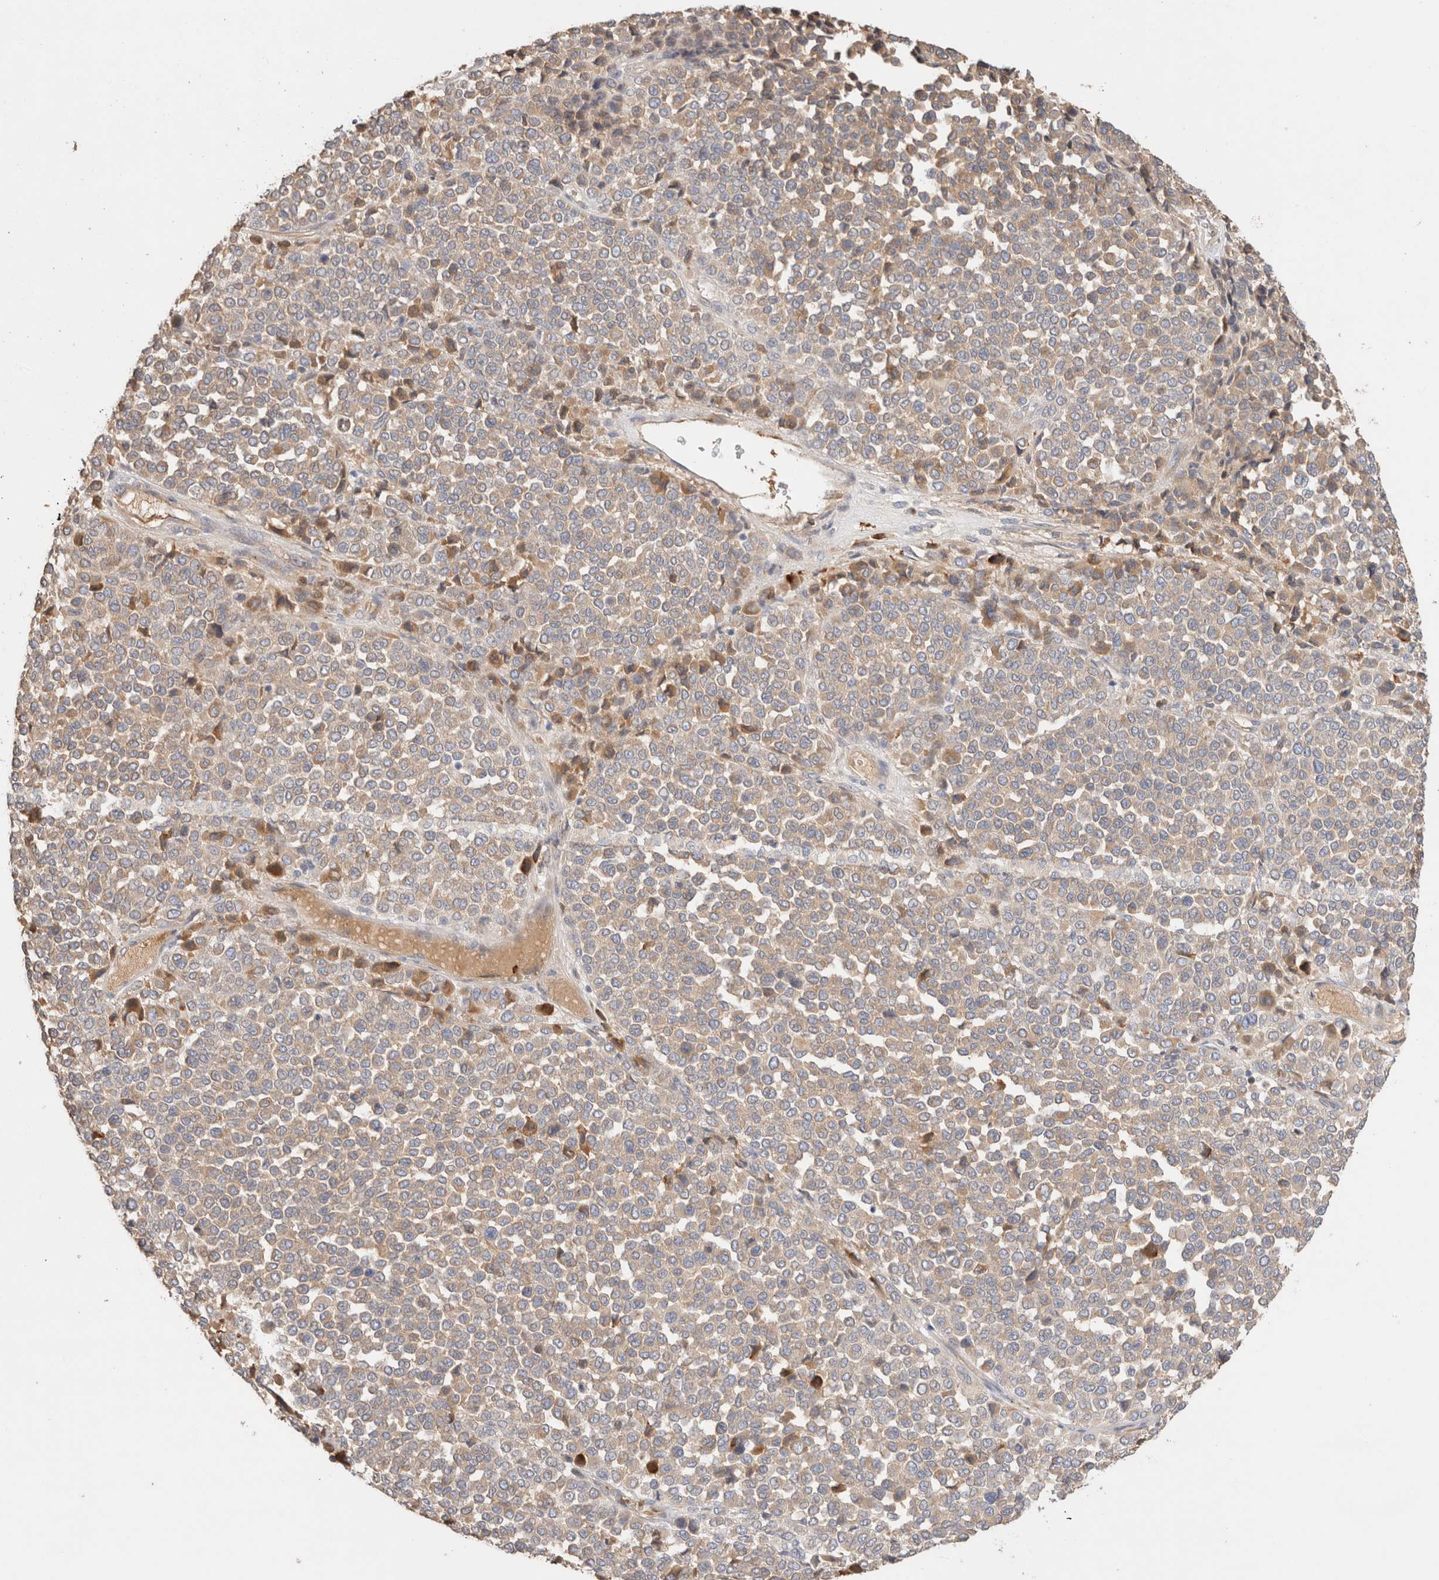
{"staining": {"intensity": "weak", "quantity": "<25%", "location": "cytoplasmic/membranous"}, "tissue": "melanoma", "cell_type": "Tumor cells", "image_type": "cancer", "snomed": [{"axis": "morphology", "description": "Malignant melanoma, Metastatic site"}, {"axis": "topography", "description": "Pancreas"}], "caption": "IHC photomicrograph of human malignant melanoma (metastatic site) stained for a protein (brown), which shows no staining in tumor cells.", "gene": "PROS1", "patient": {"sex": "female", "age": 30}}